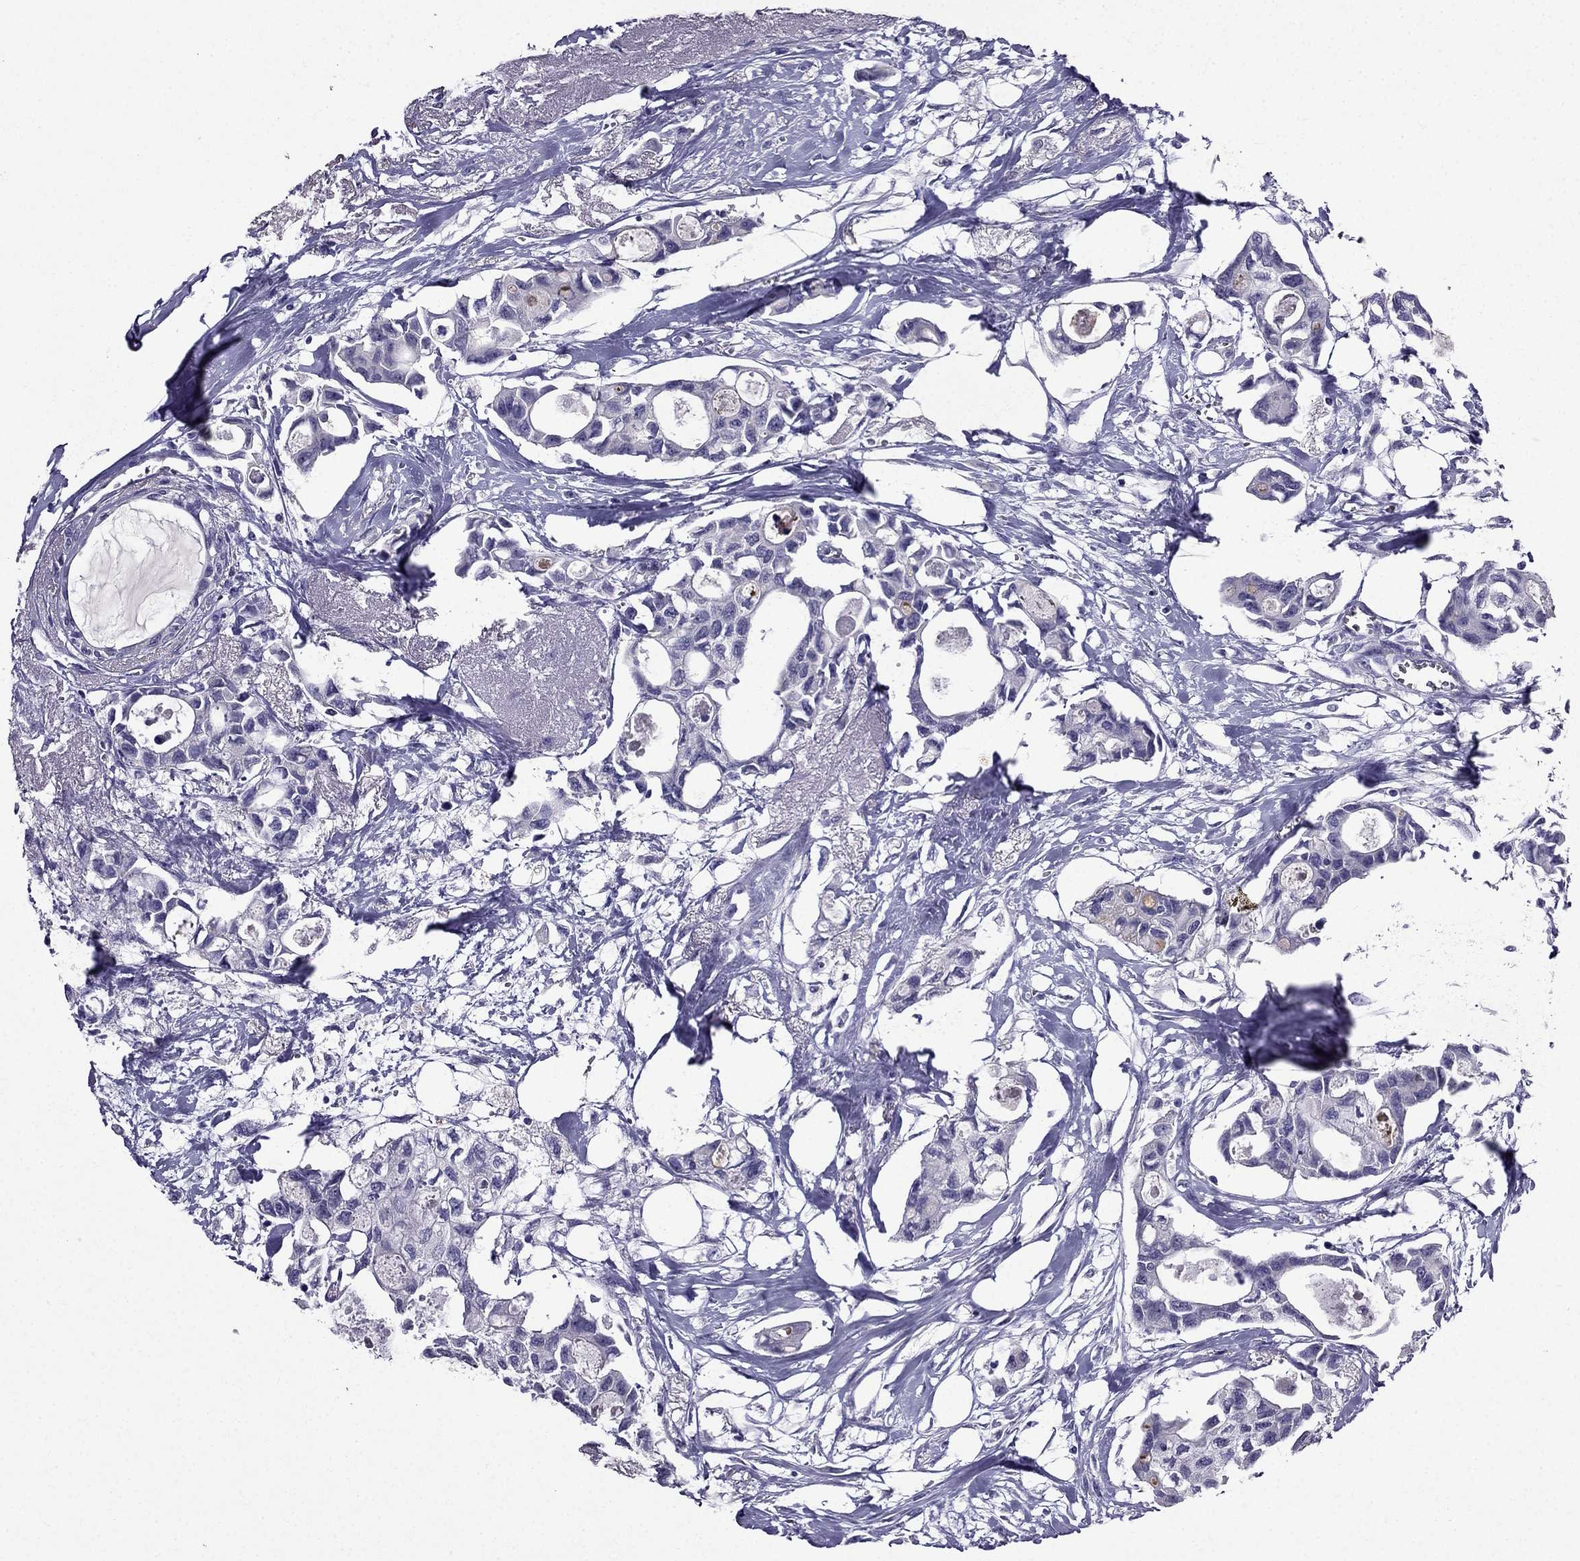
{"staining": {"intensity": "negative", "quantity": "none", "location": "none"}, "tissue": "breast cancer", "cell_type": "Tumor cells", "image_type": "cancer", "snomed": [{"axis": "morphology", "description": "Duct carcinoma"}, {"axis": "topography", "description": "Breast"}], "caption": "High power microscopy histopathology image of an immunohistochemistry histopathology image of breast cancer (invasive ductal carcinoma), revealing no significant positivity in tumor cells.", "gene": "DUSP15", "patient": {"sex": "female", "age": 83}}